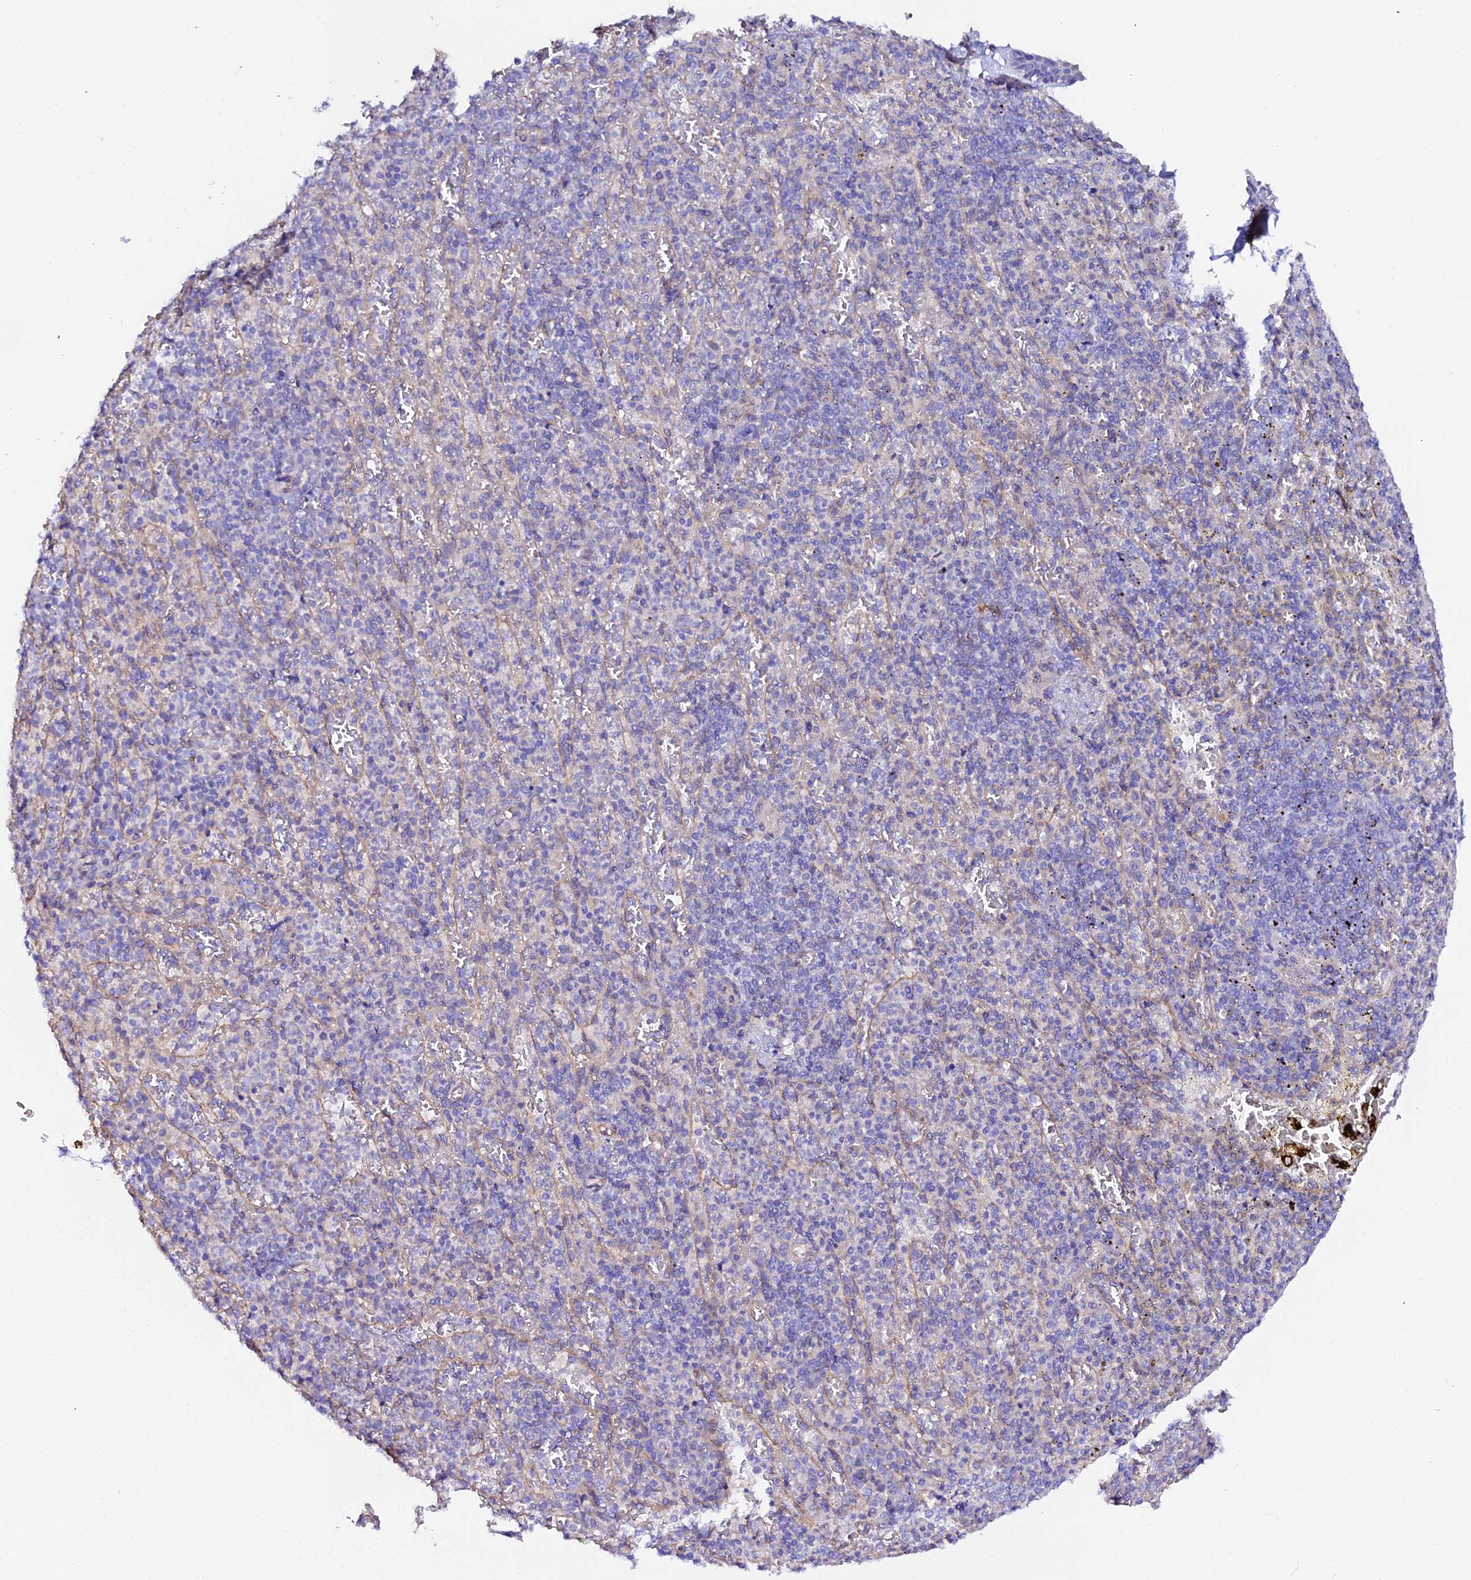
{"staining": {"intensity": "negative", "quantity": "none", "location": "none"}, "tissue": "spleen", "cell_type": "Cells in red pulp", "image_type": "normal", "snomed": [{"axis": "morphology", "description": "Normal tissue, NOS"}, {"axis": "topography", "description": "Spleen"}], "caption": "IHC of normal human spleen exhibits no positivity in cells in red pulp.", "gene": "CFAP45", "patient": {"sex": "female", "age": 74}}